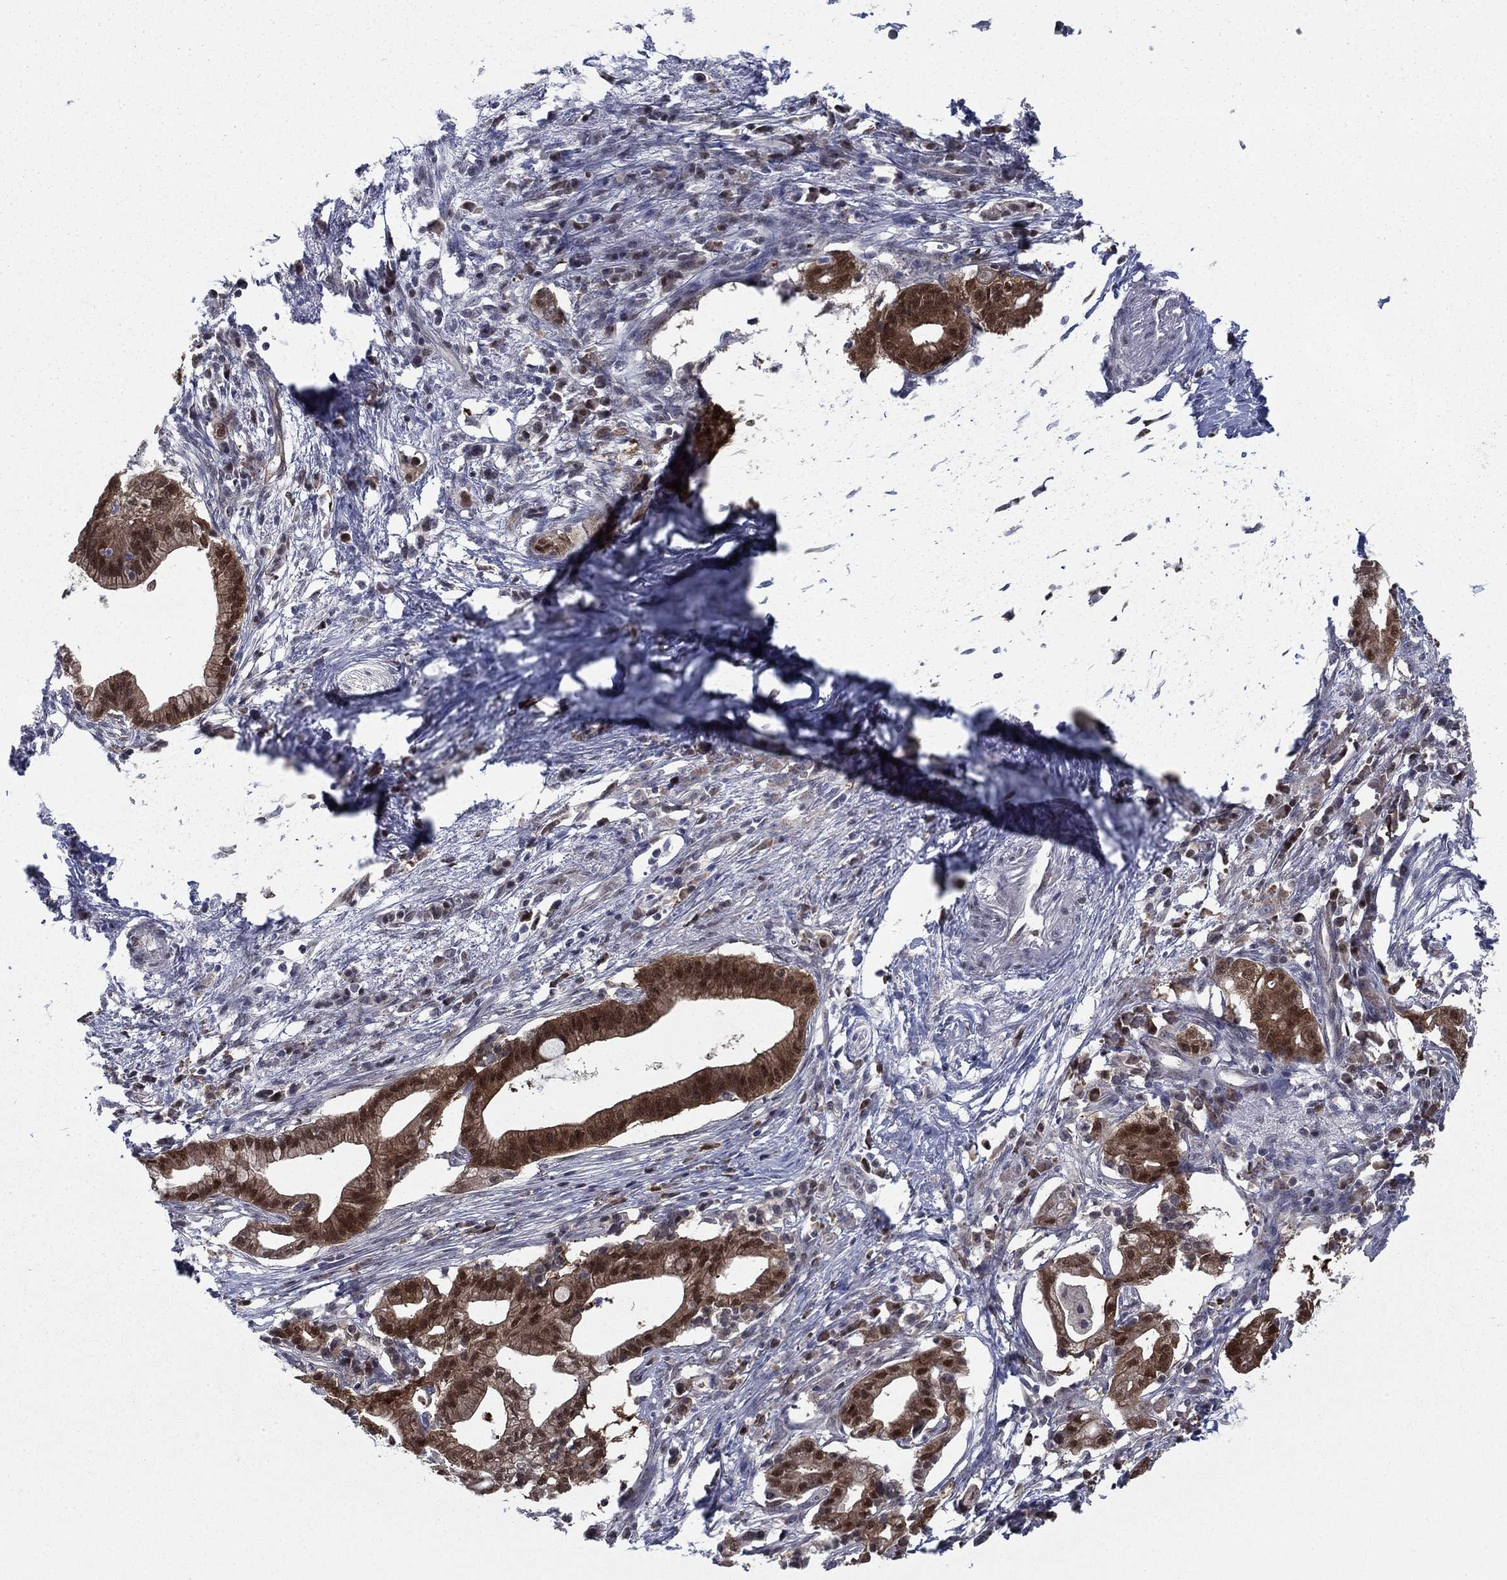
{"staining": {"intensity": "strong", "quantity": "25%-75%", "location": "cytoplasmic/membranous"}, "tissue": "pancreatic cancer", "cell_type": "Tumor cells", "image_type": "cancer", "snomed": [{"axis": "morphology", "description": "Normal tissue, NOS"}, {"axis": "morphology", "description": "Adenocarcinoma, NOS"}, {"axis": "topography", "description": "Pancreas"}], "caption": "The micrograph reveals immunohistochemical staining of adenocarcinoma (pancreatic). There is strong cytoplasmic/membranous expression is identified in about 25%-75% of tumor cells. (Stains: DAB (3,3'-diaminobenzidine) in brown, nuclei in blue, Microscopy: brightfield microscopy at high magnification).", "gene": "FKBP4", "patient": {"sex": "female", "age": 58}}